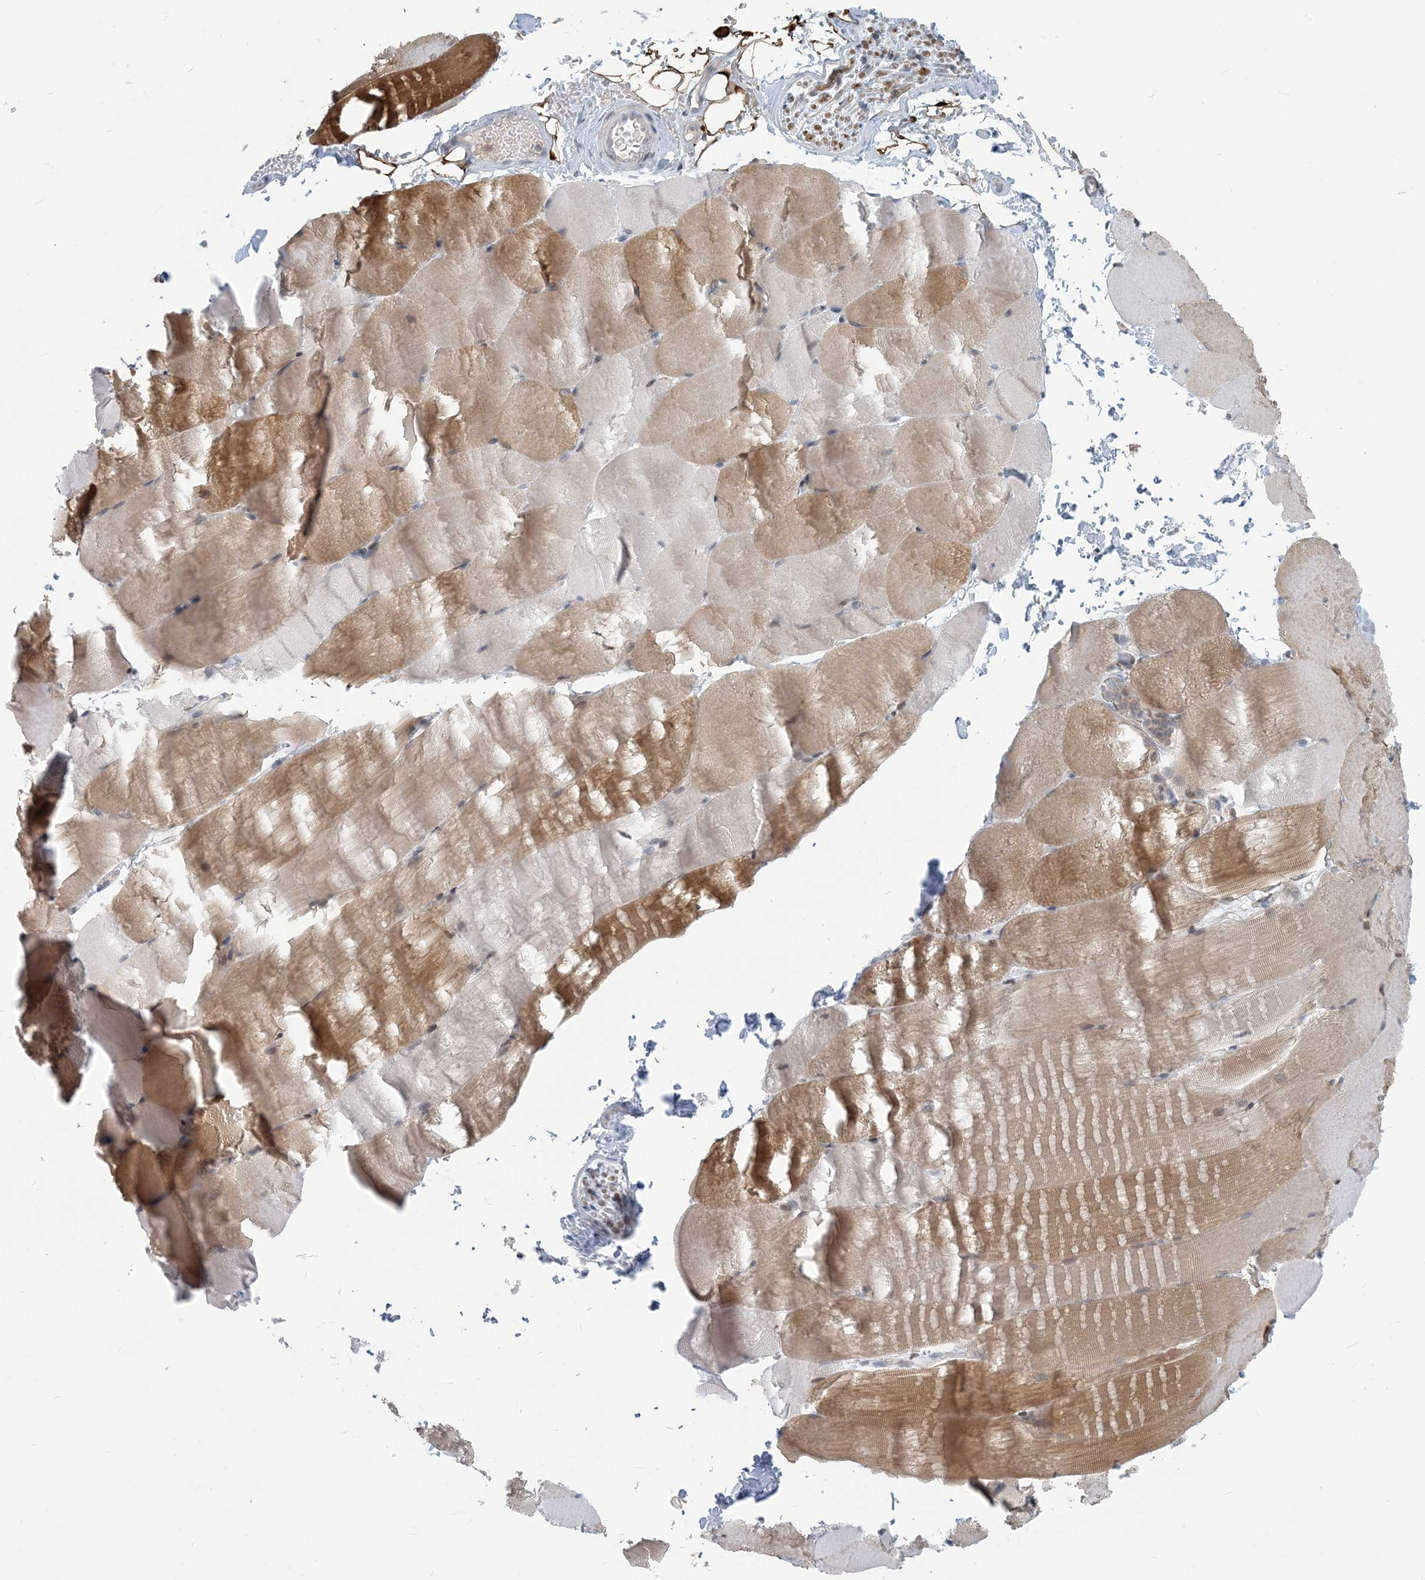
{"staining": {"intensity": "moderate", "quantity": "25%-75%", "location": "cytoplasmic/membranous"}, "tissue": "skeletal muscle", "cell_type": "Myocytes", "image_type": "normal", "snomed": [{"axis": "morphology", "description": "Normal tissue, NOS"}, {"axis": "topography", "description": "Skeletal muscle"}, {"axis": "topography", "description": "Parathyroid gland"}], "caption": "A photomicrograph showing moderate cytoplasmic/membranous positivity in about 25%-75% of myocytes in benign skeletal muscle, as visualized by brown immunohistochemical staining.", "gene": "ZC3H12A", "patient": {"sex": "female", "age": 37}}